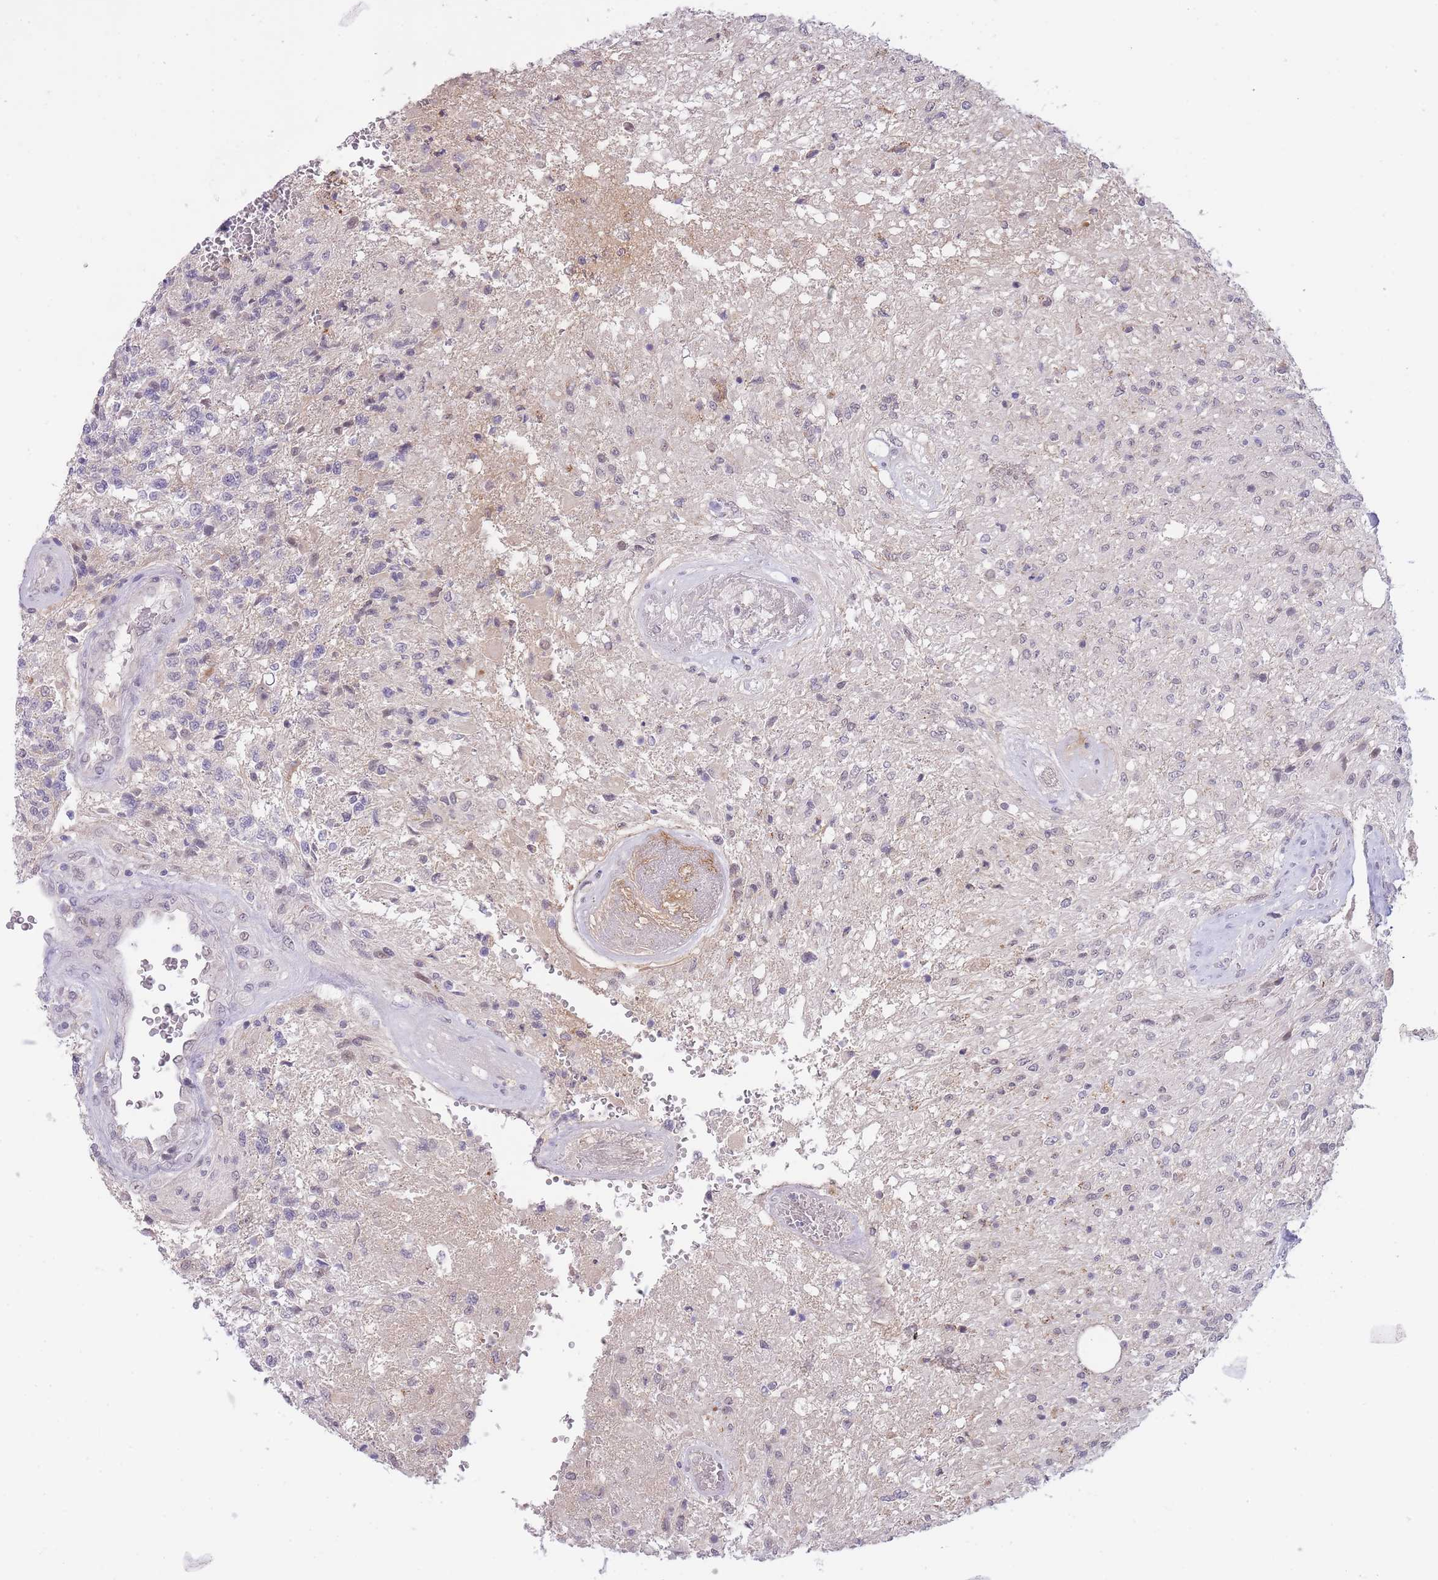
{"staining": {"intensity": "weak", "quantity": "<25%", "location": "nuclear"}, "tissue": "glioma", "cell_type": "Tumor cells", "image_type": "cancer", "snomed": [{"axis": "morphology", "description": "Glioma, malignant, High grade"}, {"axis": "topography", "description": "Brain"}], "caption": "Immunohistochemistry (IHC) histopathology image of human malignant glioma (high-grade) stained for a protein (brown), which exhibits no positivity in tumor cells.", "gene": "GOLGA6L25", "patient": {"sex": "male", "age": 56}}